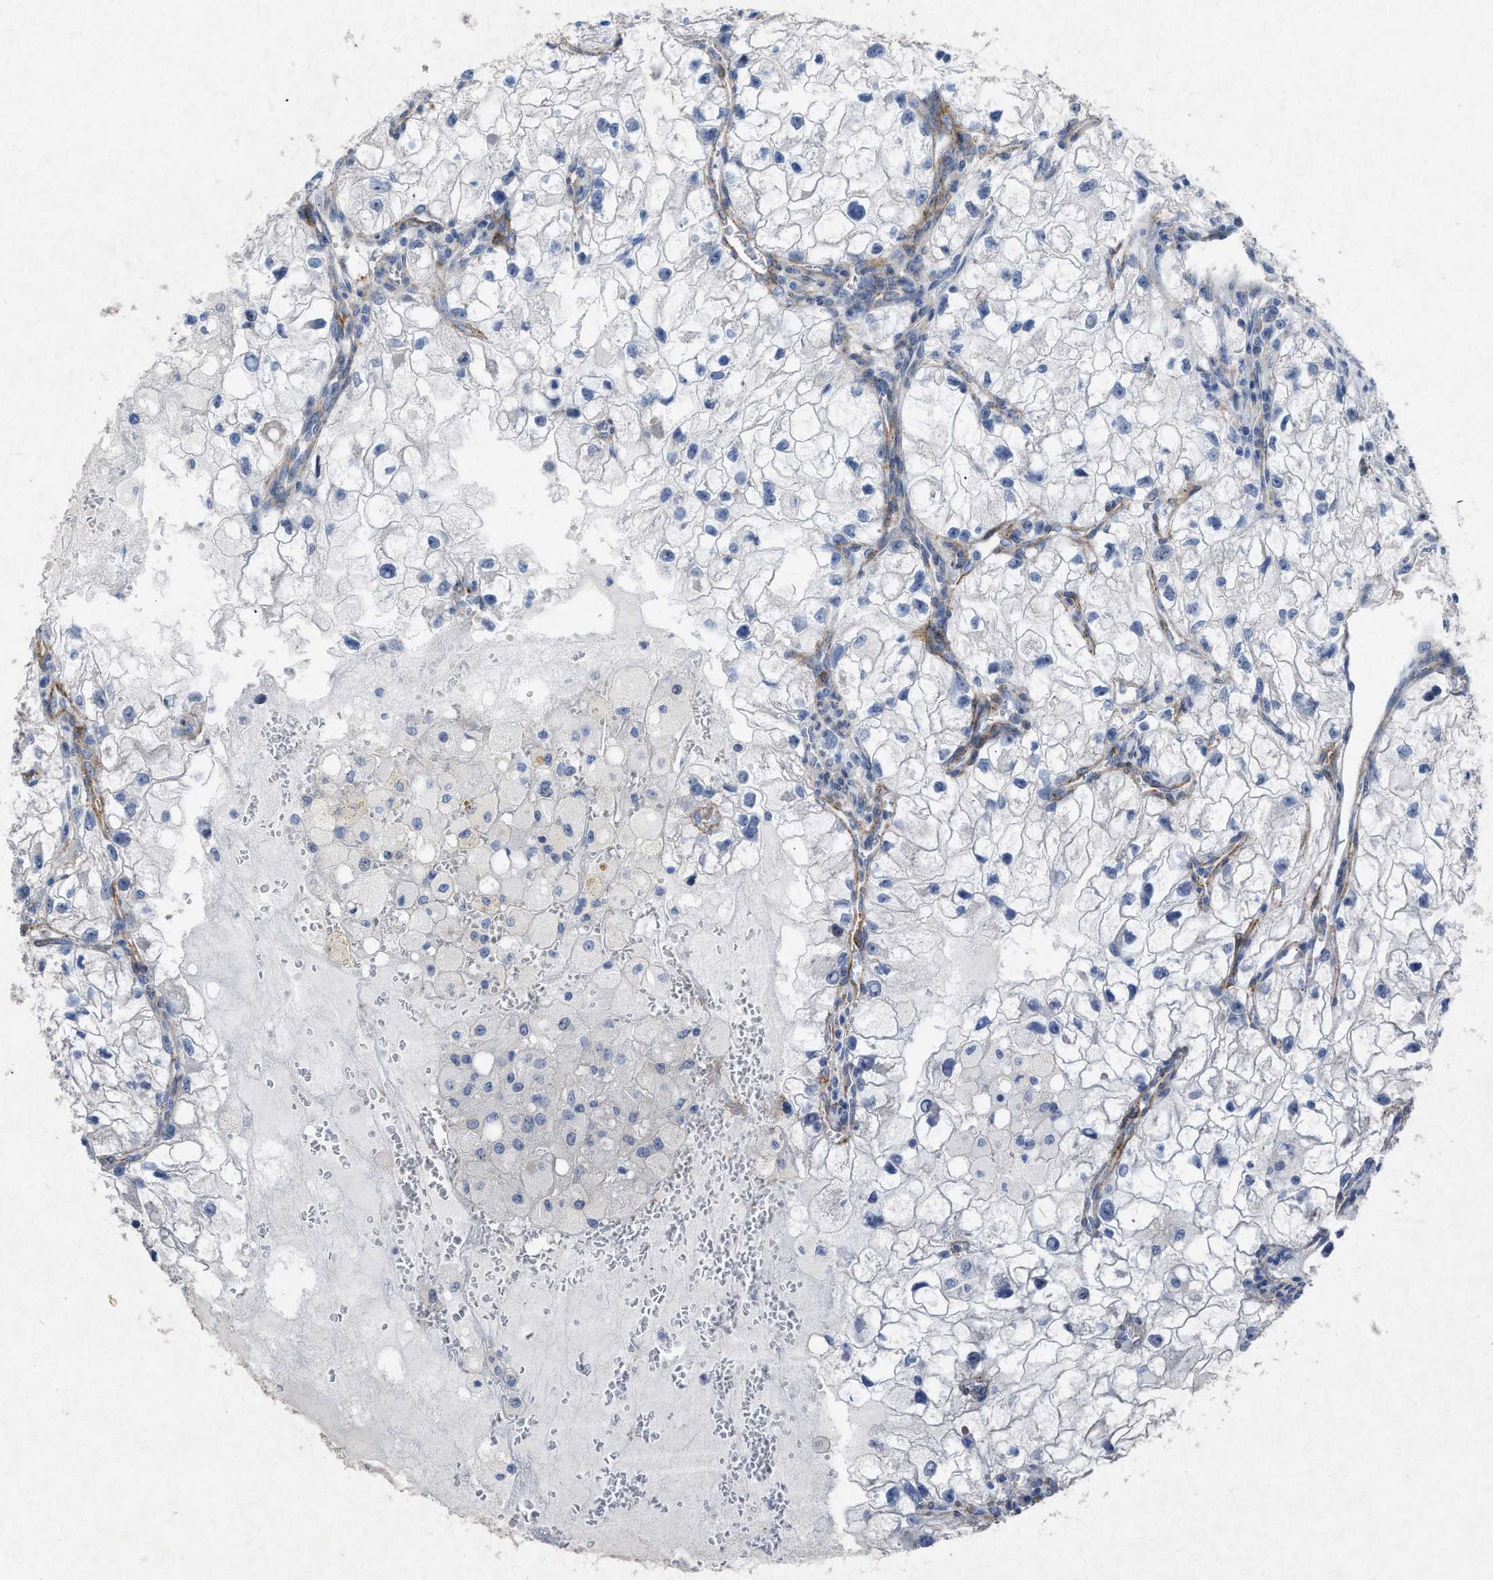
{"staining": {"intensity": "negative", "quantity": "none", "location": "none"}, "tissue": "renal cancer", "cell_type": "Tumor cells", "image_type": "cancer", "snomed": [{"axis": "morphology", "description": "Adenocarcinoma, NOS"}, {"axis": "topography", "description": "Kidney"}], "caption": "High magnification brightfield microscopy of adenocarcinoma (renal) stained with DAB (brown) and counterstained with hematoxylin (blue): tumor cells show no significant expression.", "gene": "PDGFRA", "patient": {"sex": "female", "age": 70}}